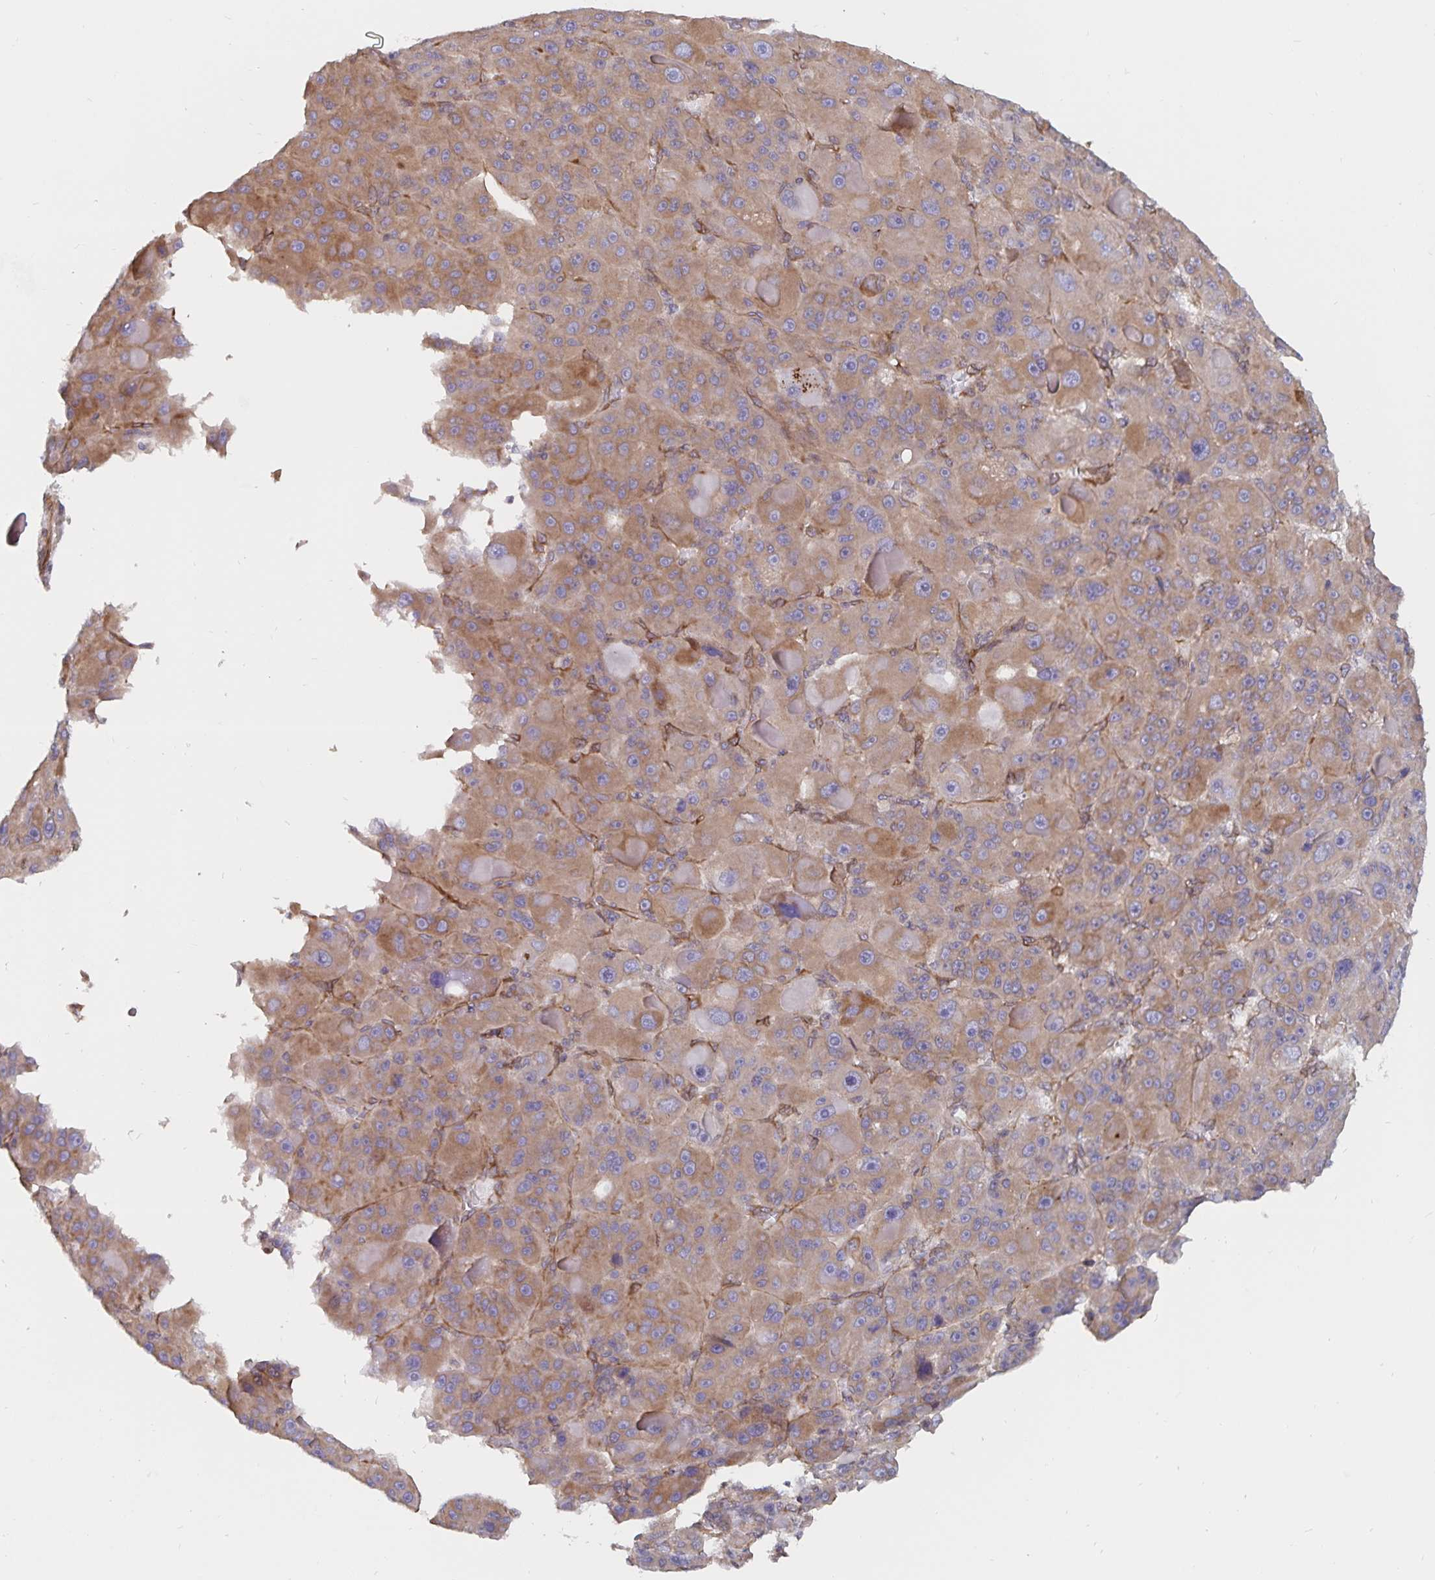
{"staining": {"intensity": "weak", "quantity": ">75%", "location": "cytoplasmic/membranous"}, "tissue": "liver cancer", "cell_type": "Tumor cells", "image_type": "cancer", "snomed": [{"axis": "morphology", "description": "Carcinoma, Hepatocellular, NOS"}, {"axis": "topography", "description": "Liver"}], "caption": "Tumor cells exhibit weak cytoplasmic/membranous staining in about >75% of cells in liver cancer.", "gene": "BCAP29", "patient": {"sex": "male", "age": 76}}